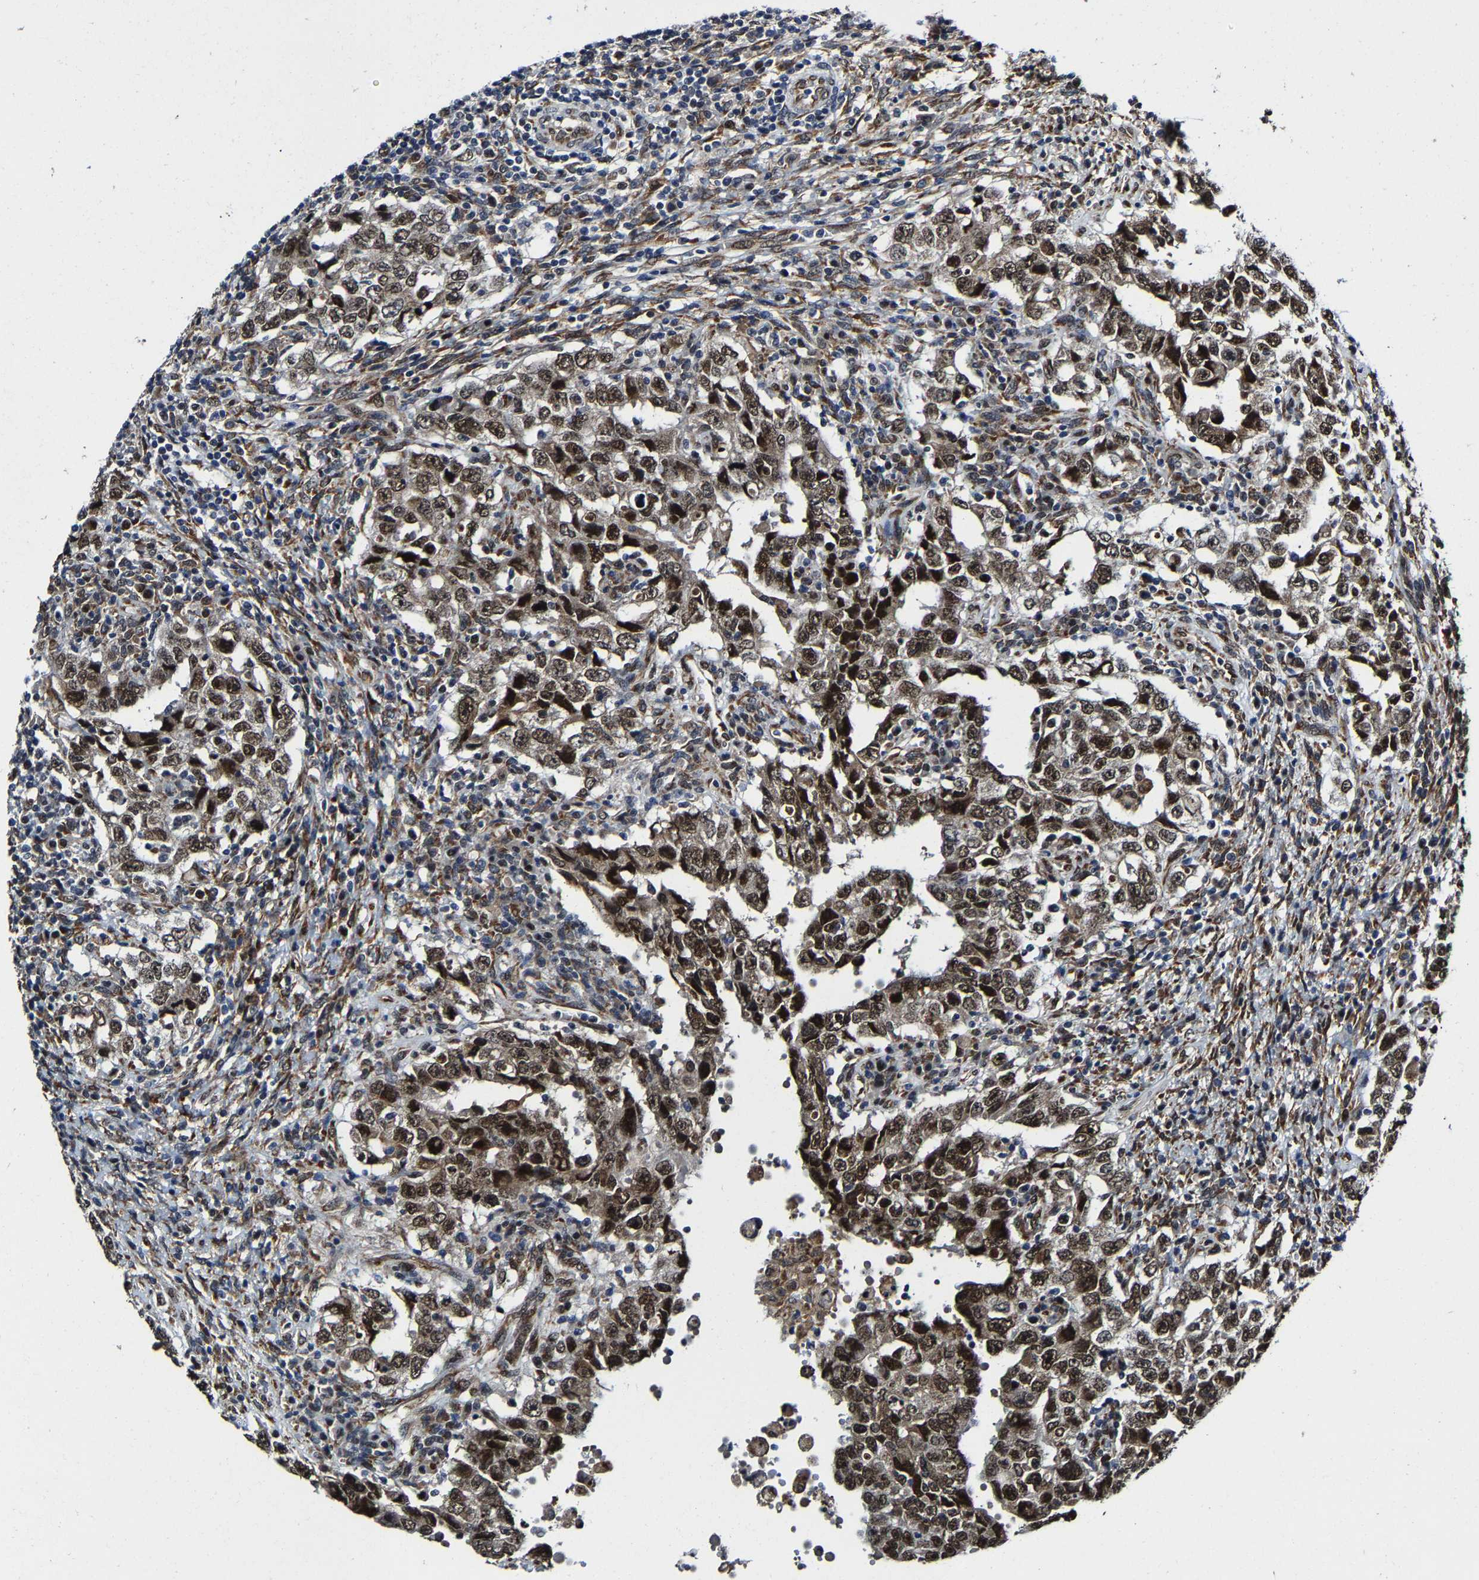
{"staining": {"intensity": "strong", "quantity": ">75%", "location": "cytoplasmic/membranous,nuclear"}, "tissue": "testis cancer", "cell_type": "Tumor cells", "image_type": "cancer", "snomed": [{"axis": "morphology", "description": "Carcinoma, Embryonal, NOS"}, {"axis": "topography", "description": "Testis"}], "caption": "The micrograph reveals immunohistochemical staining of testis embryonal carcinoma. There is strong cytoplasmic/membranous and nuclear expression is appreciated in approximately >75% of tumor cells.", "gene": "METTL1", "patient": {"sex": "male", "age": 26}}